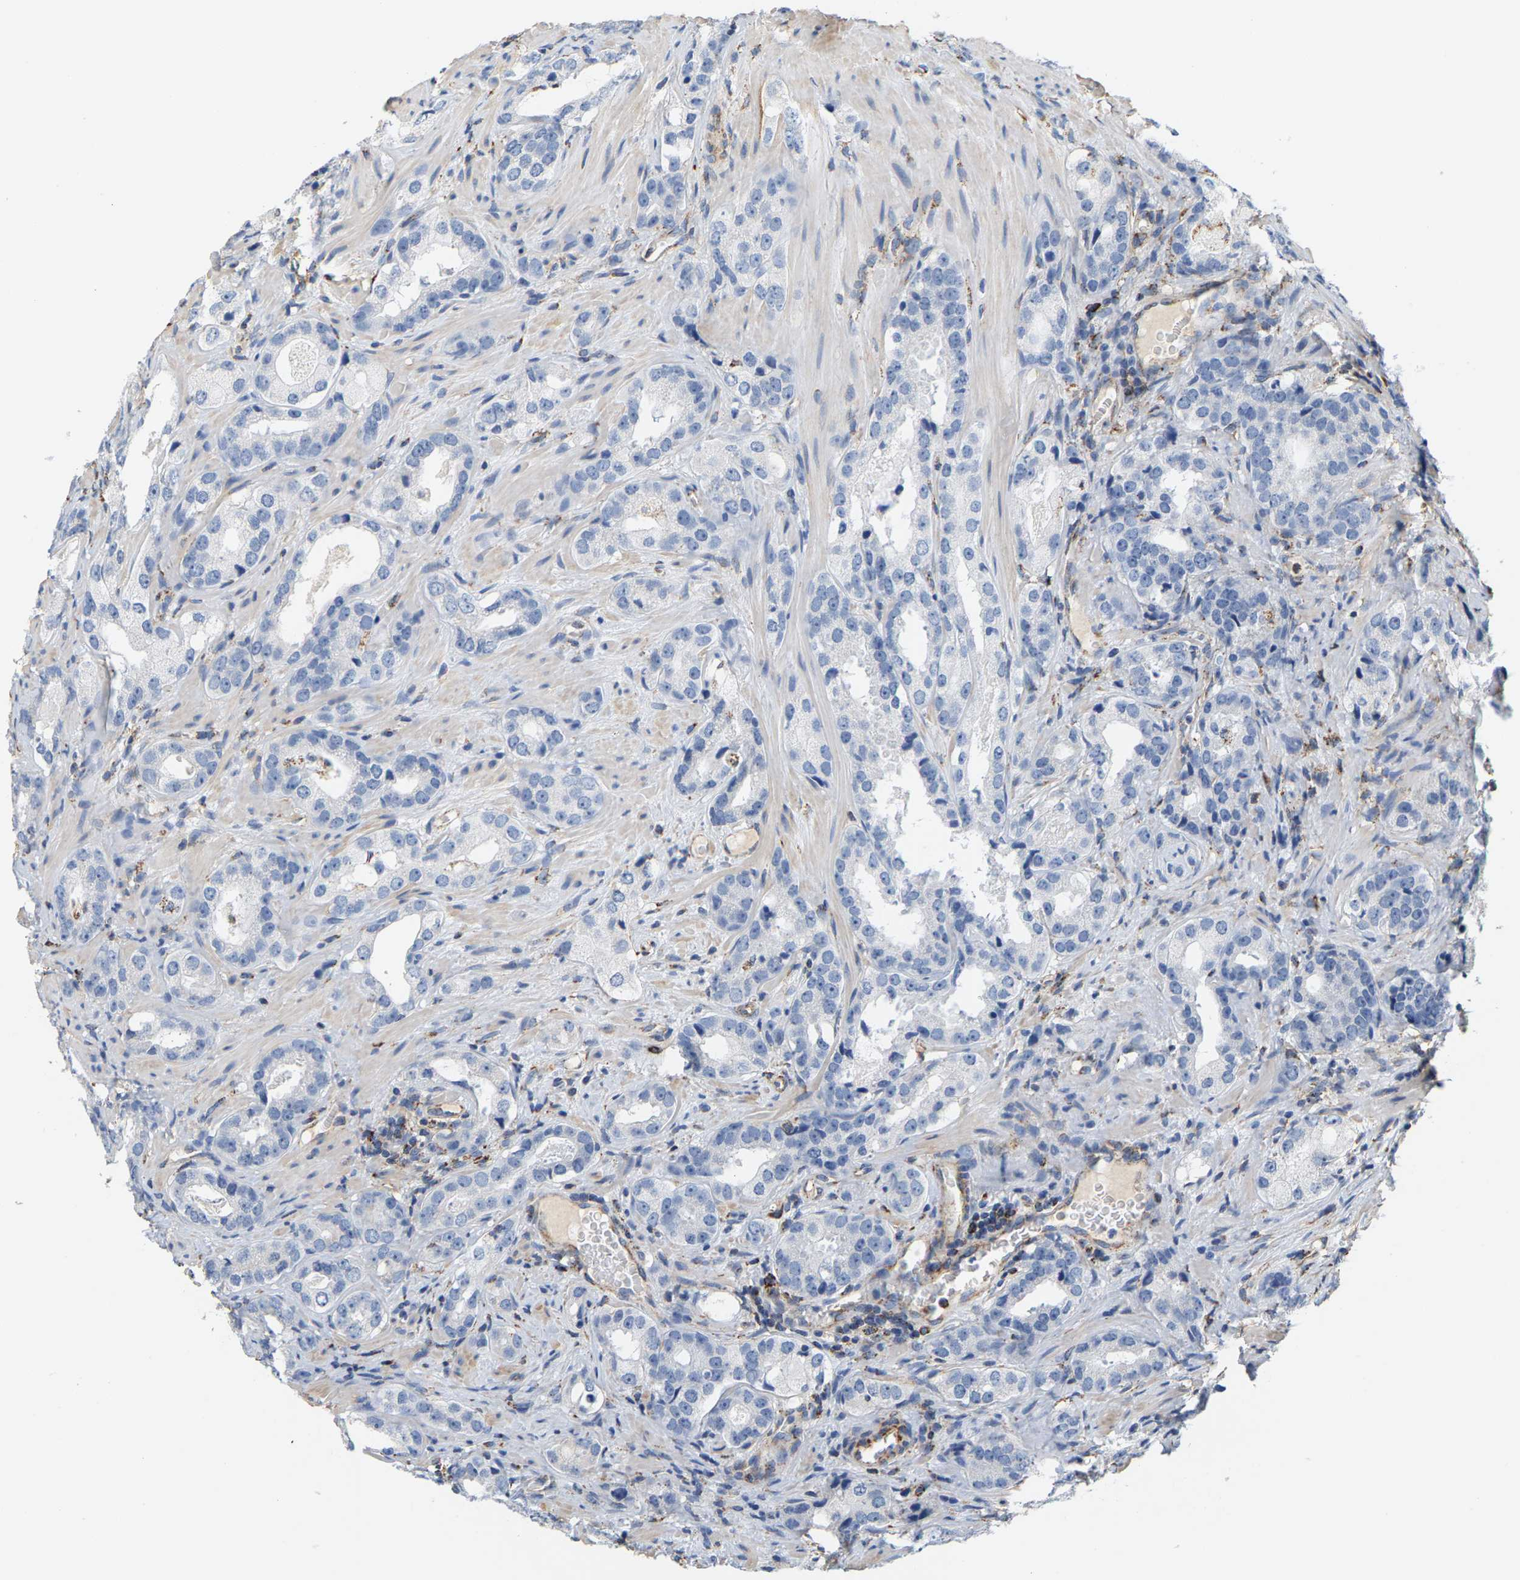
{"staining": {"intensity": "negative", "quantity": "none", "location": "none"}, "tissue": "prostate cancer", "cell_type": "Tumor cells", "image_type": "cancer", "snomed": [{"axis": "morphology", "description": "Adenocarcinoma, High grade"}, {"axis": "topography", "description": "Prostate"}], "caption": "Tumor cells show no significant staining in prostate cancer (adenocarcinoma (high-grade)). The staining was performed using DAB (3,3'-diaminobenzidine) to visualize the protein expression in brown, while the nuclei were stained in blue with hematoxylin (Magnification: 20x).", "gene": "SHMT2", "patient": {"sex": "male", "age": 63}}